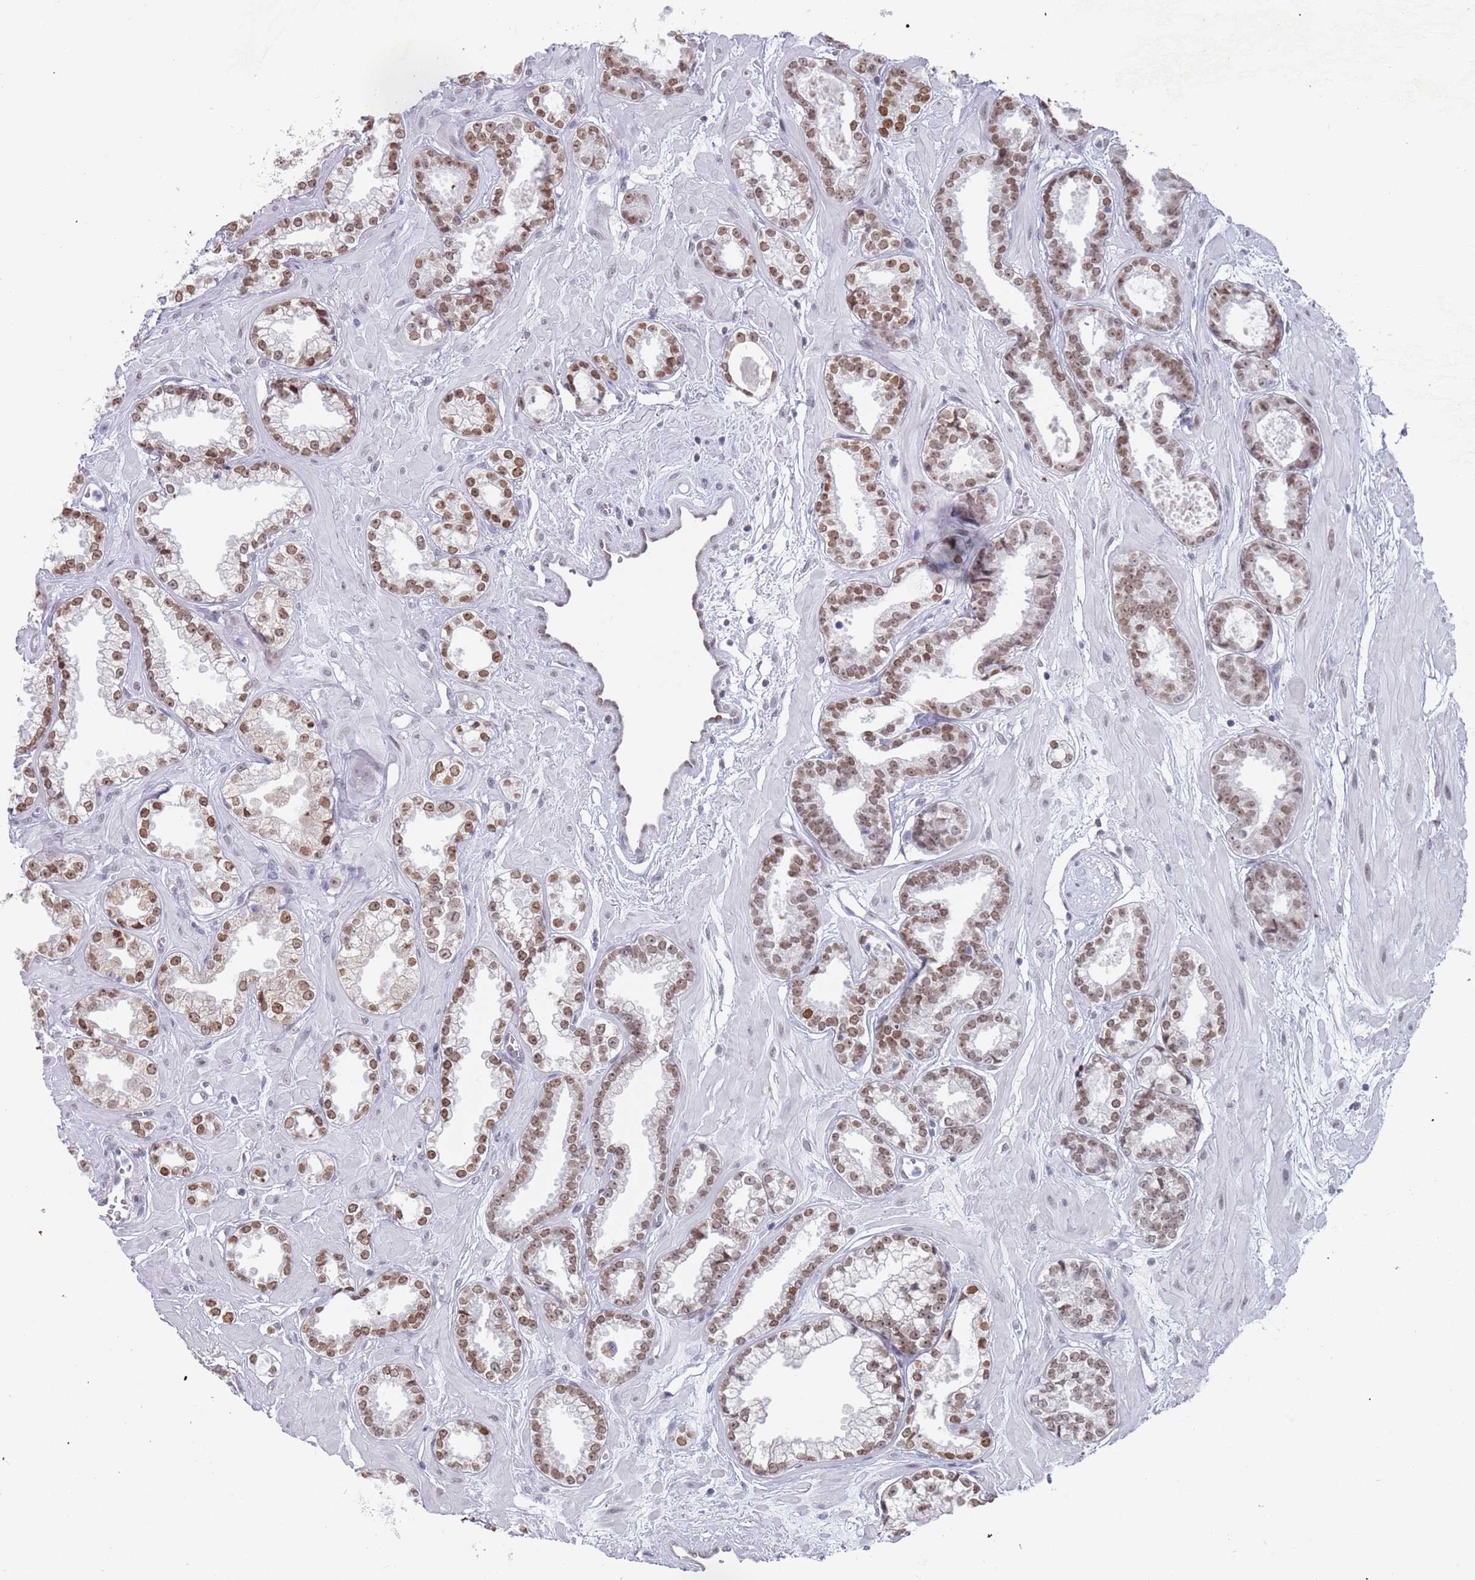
{"staining": {"intensity": "moderate", "quantity": ">75%", "location": "nuclear"}, "tissue": "prostate cancer", "cell_type": "Tumor cells", "image_type": "cancer", "snomed": [{"axis": "morphology", "description": "Adenocarcinoma, Low grade"}, {"axis": "topography", "description": "Prostate"}], "caption": "Prostate cancer (low-grade adenocarcinoma) tissue exhibits moderate nuclear expression in approximately >75% of tumor cells", "gene": "MFSD12", "patient": {"sex": "male", "age": 60}}